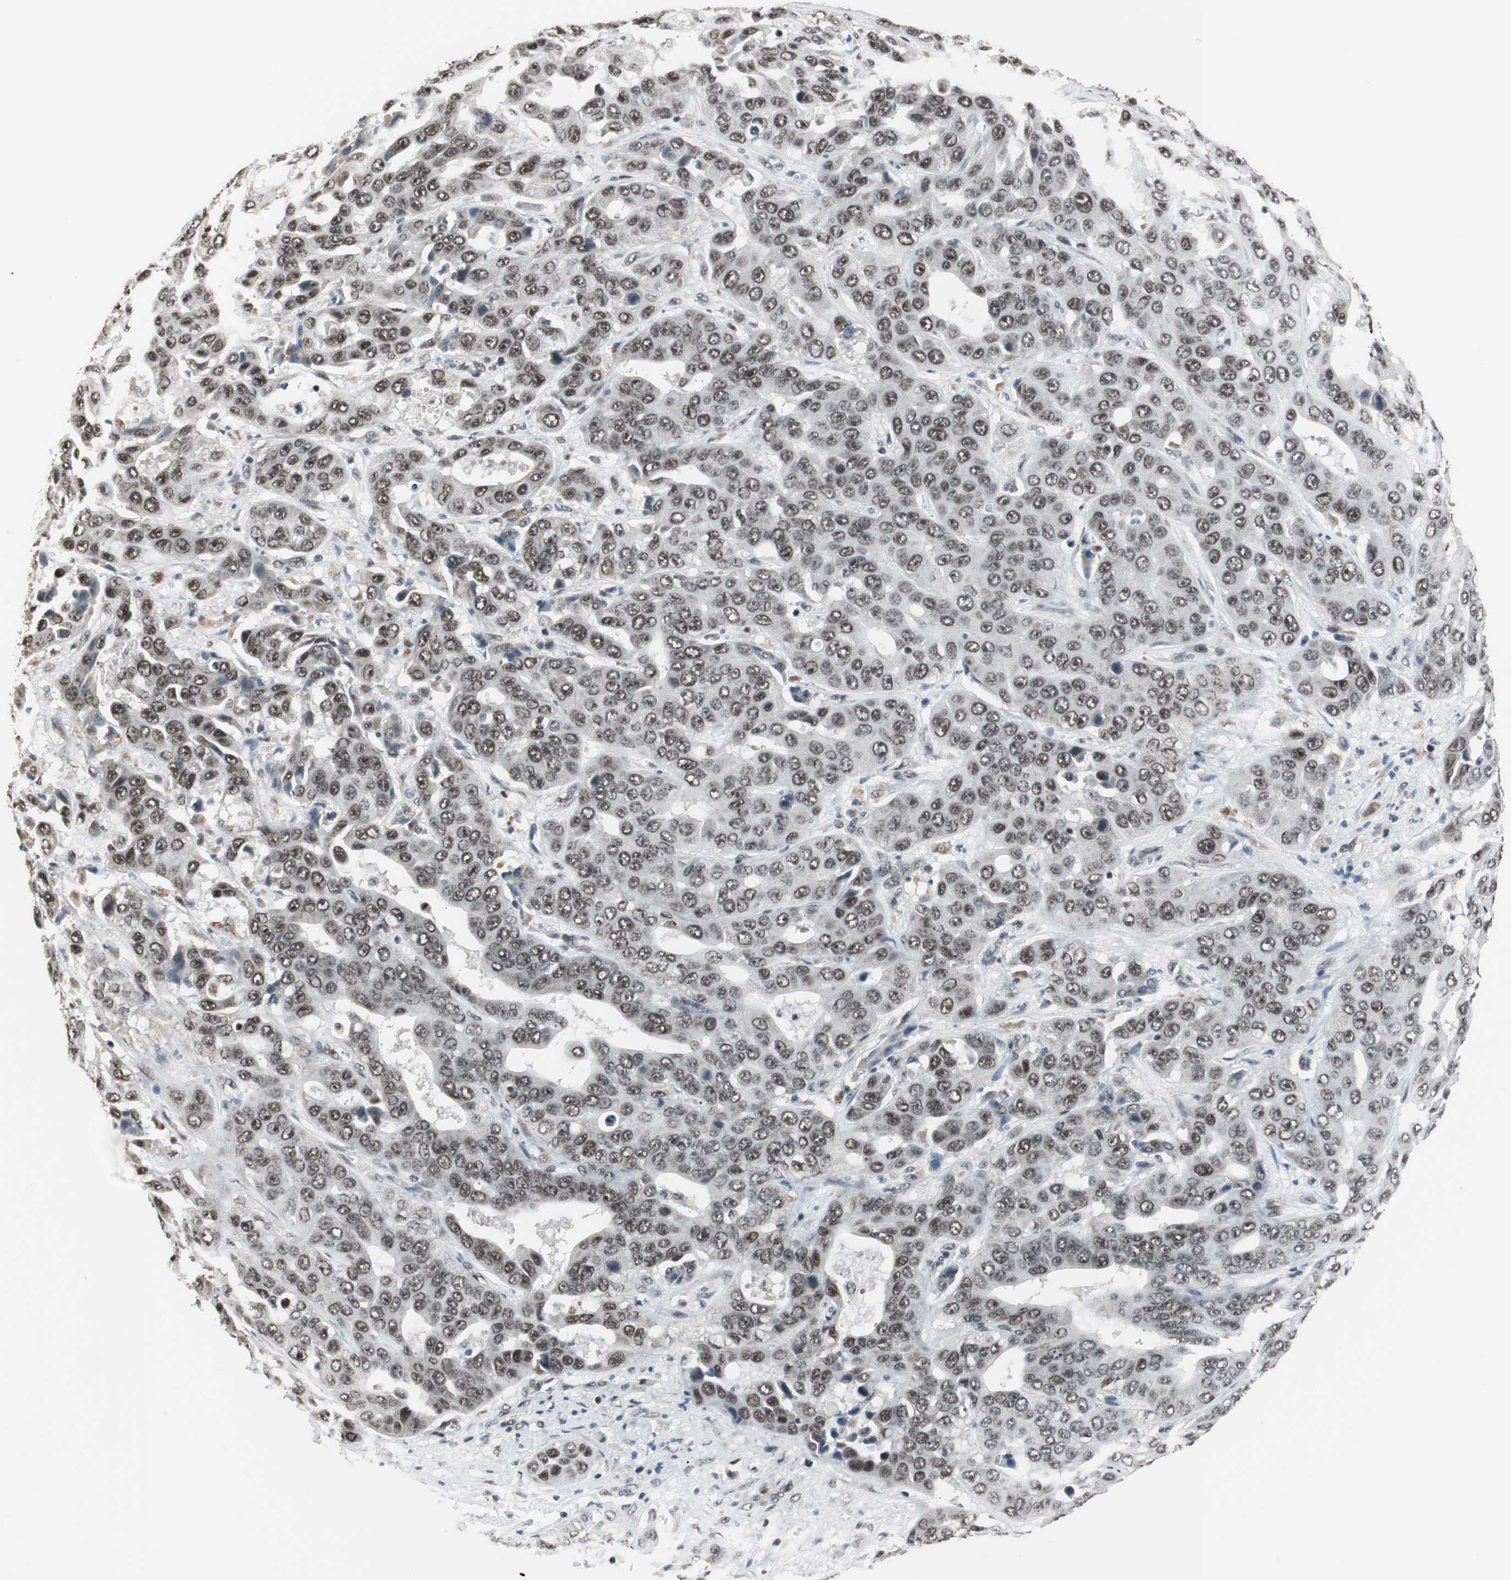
{"staining": {"intensity": "moderate", "quantity": ">75%", "location": "nuclear"}, "tissue": "liver cancer", "cell_type": "Tumor cells", "image_type": "cancer", "snomed": [{"axis": "morphology", "description": "Cholangiocarcinoma"}, {"axis": "topography", "description": "Liver"}], "caption": "Protein staining of liver cancer (cholangiocarcinoma) tissue shows moderate nuclear positivity in about >75% of tumor cells. The staining is performed using DAB brown chromogen to label protein expression. The nuclei are counter-stained blue using hematoxylin.", "gene": "CDK9", "patient": {"sex": "female", "age": 52}}